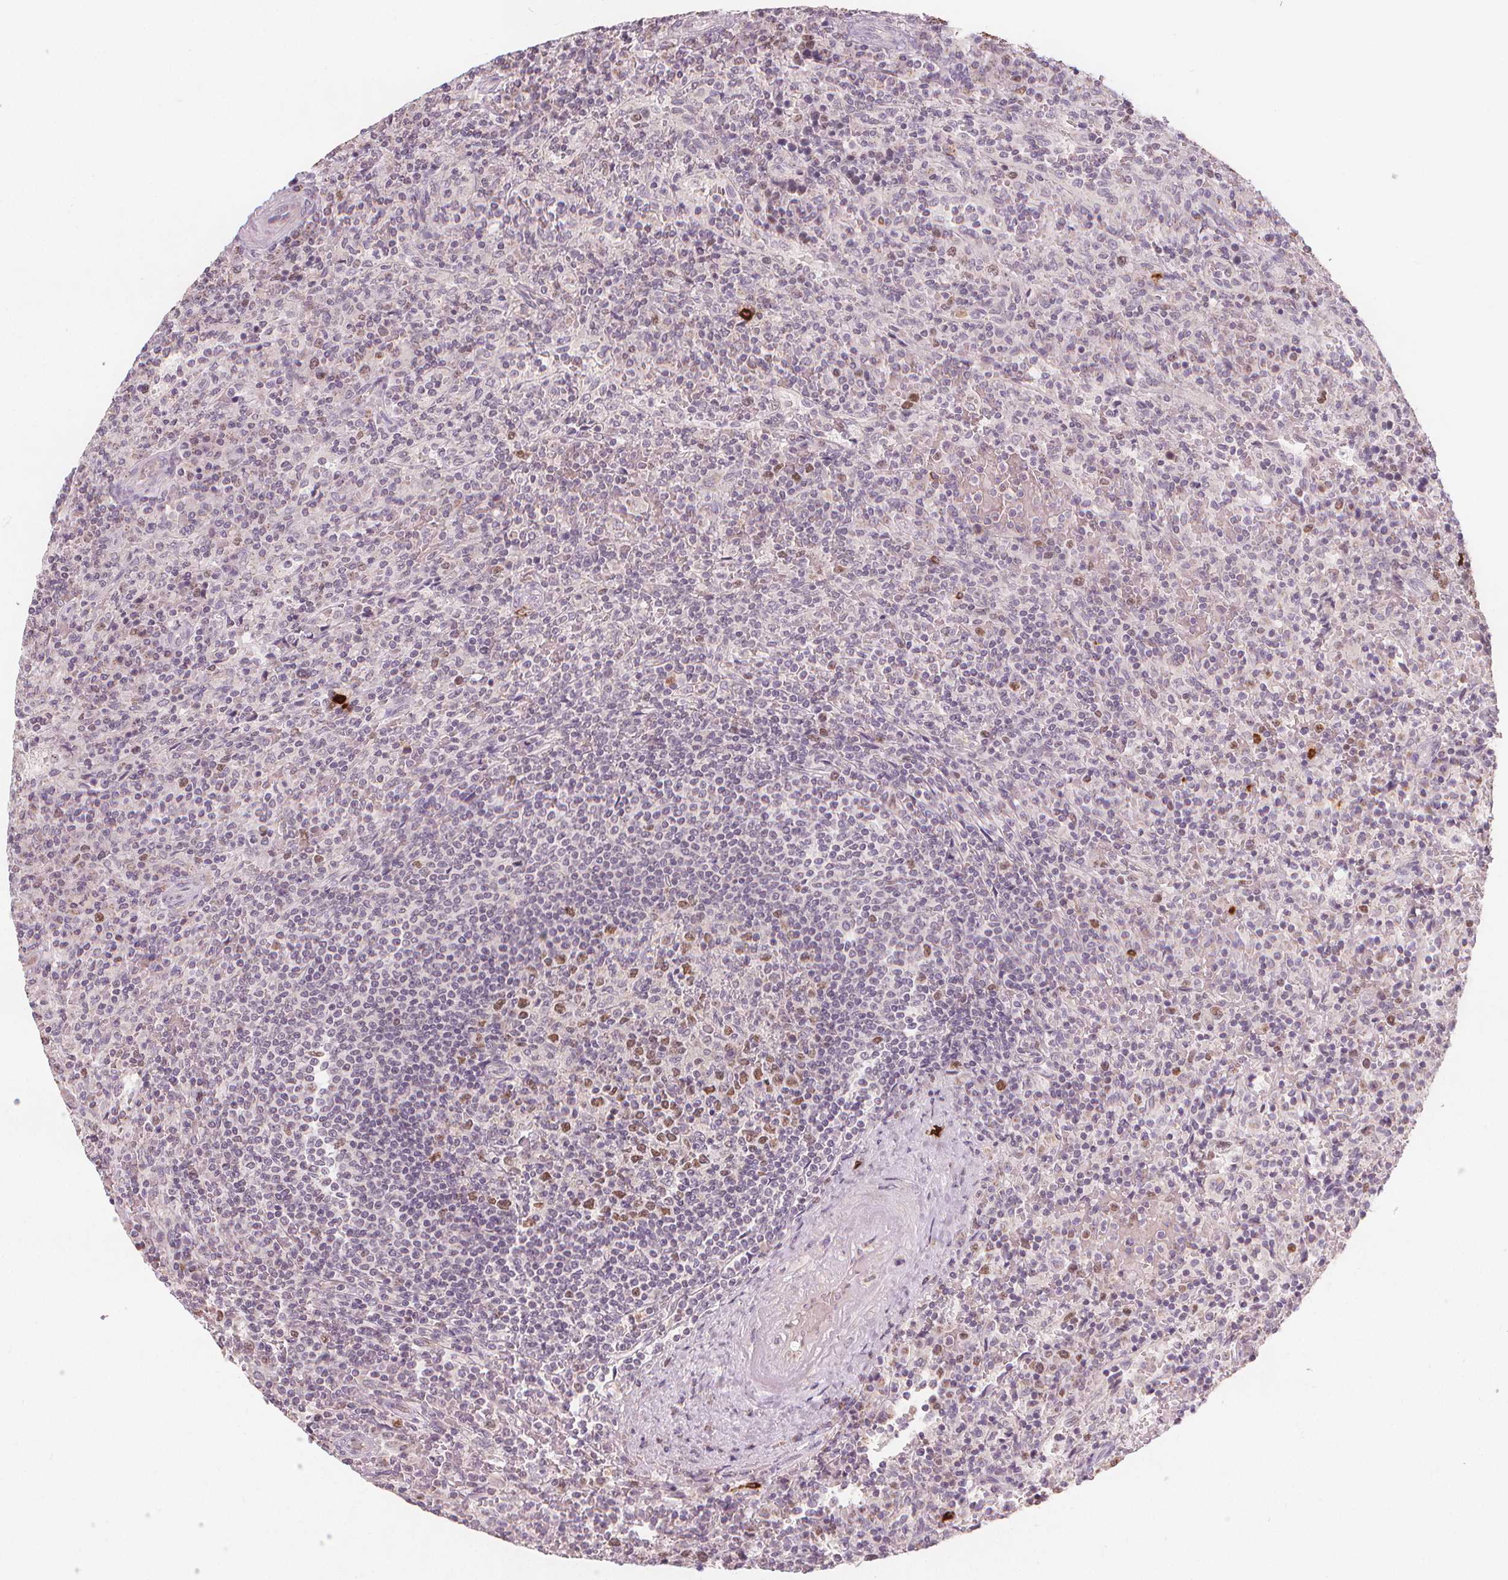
{"staining": {"intensity": "negative", "quantity": "none", "location": "none"}, "tissue": "lymphoma", "cell_type": "Tumor cells", "image_type": "cancer", "snomed": [{"axis": "morphology", "description": "Malignant lymphoma, non-Hodgkin's type, Low grade"}, {"axis": "topography", "description": "Spleen"}], "caption": "Human lymphoma stained for a protein using immunohistochemistry exhibits no expression in tumor cells.", "gene": "TIPIN", "patient": {"sex": "male", "age": 62}}